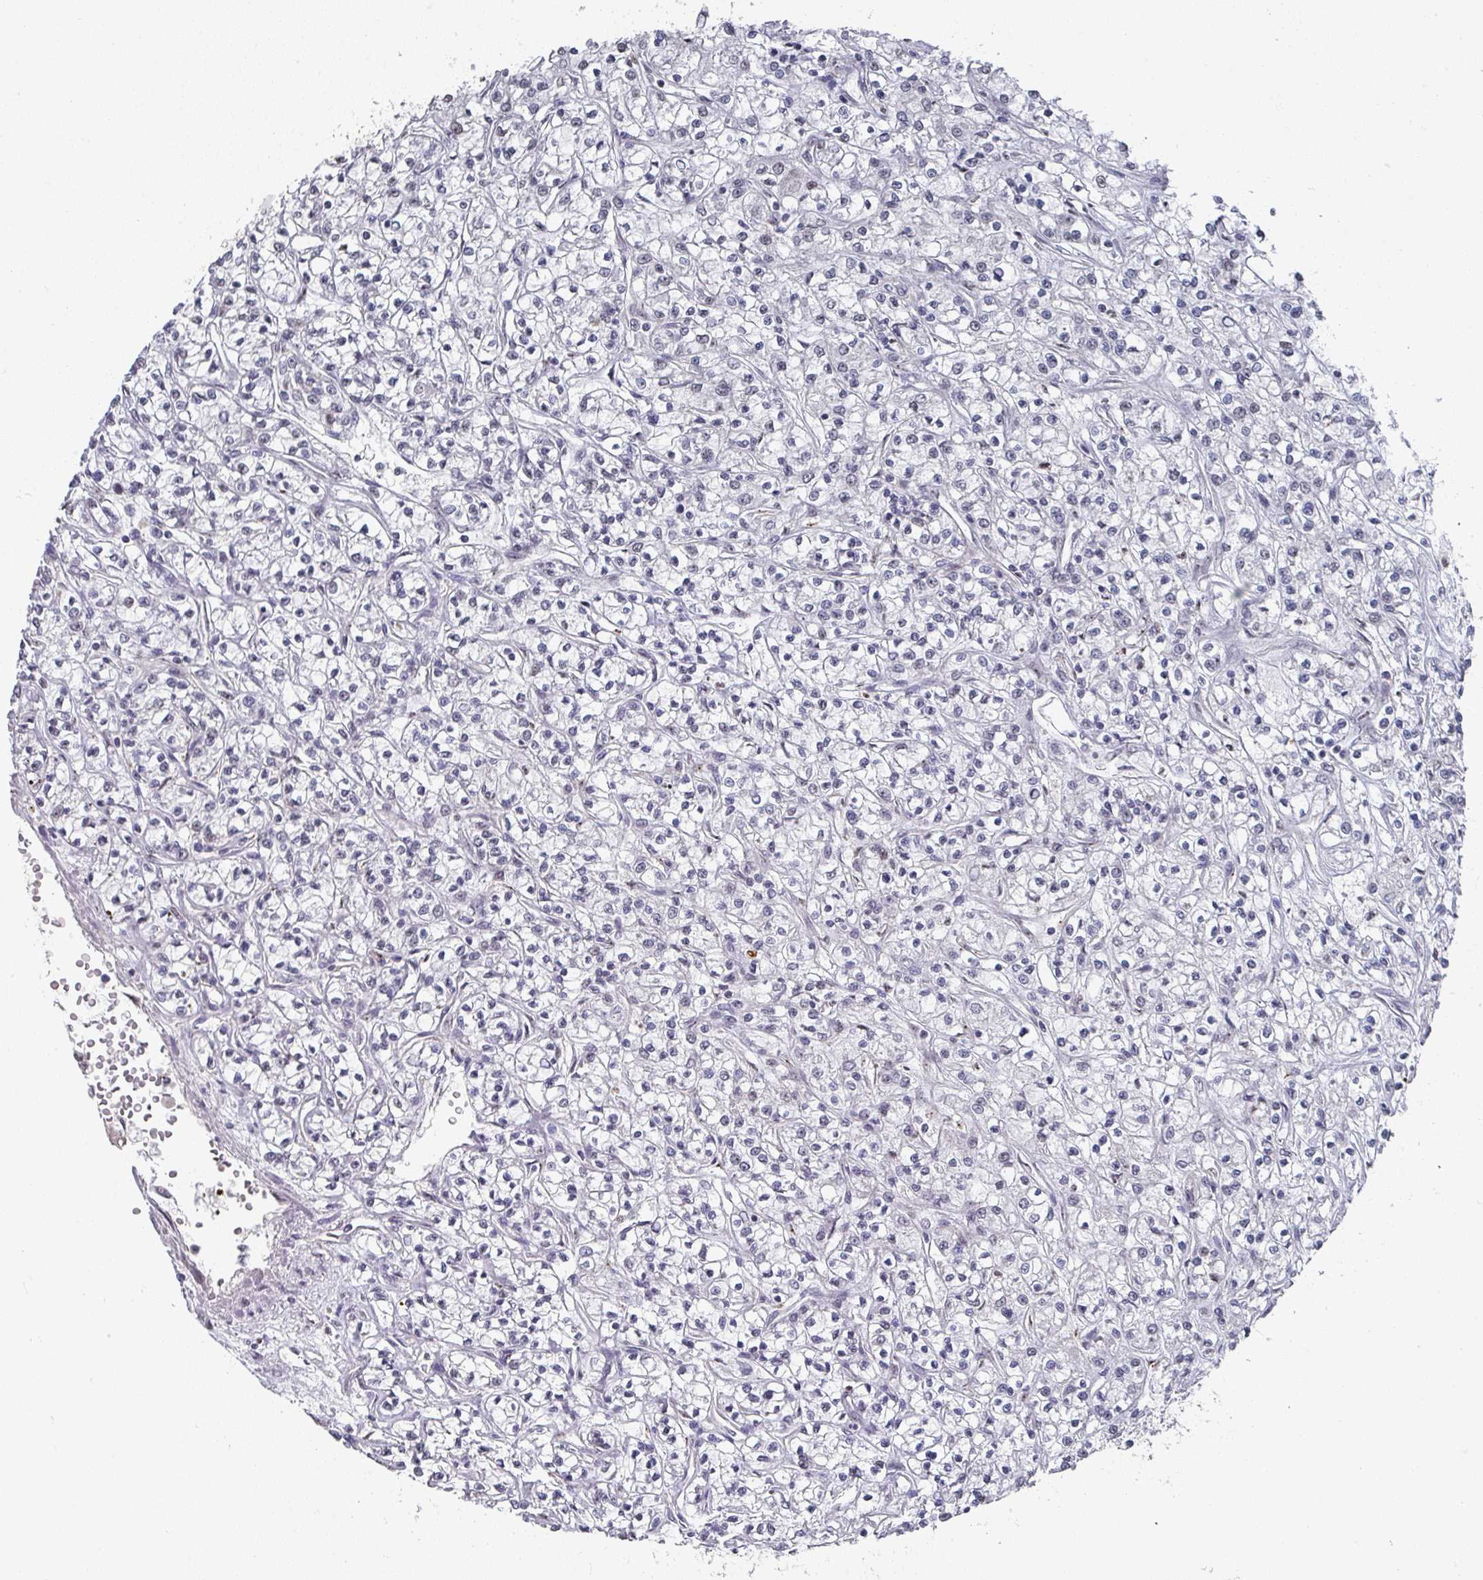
{"staining": {"intensity": "negative", "quantity": "none", "location": "none"}, "tissue": "renal cancer", "cell_type": "Tumor cells", "image_type": "cancer", "snomed": [{"axis": "morphology", "description": "Adenocarcinoma, NOS"}, {"axis": "topography", "description": "Kidney"}], "caption": "Tumor cells show no significant protein staining in adenocarcinoma (renal).", "gene": "ZNF654", "patient": {"sex": "female", "age": 59}}